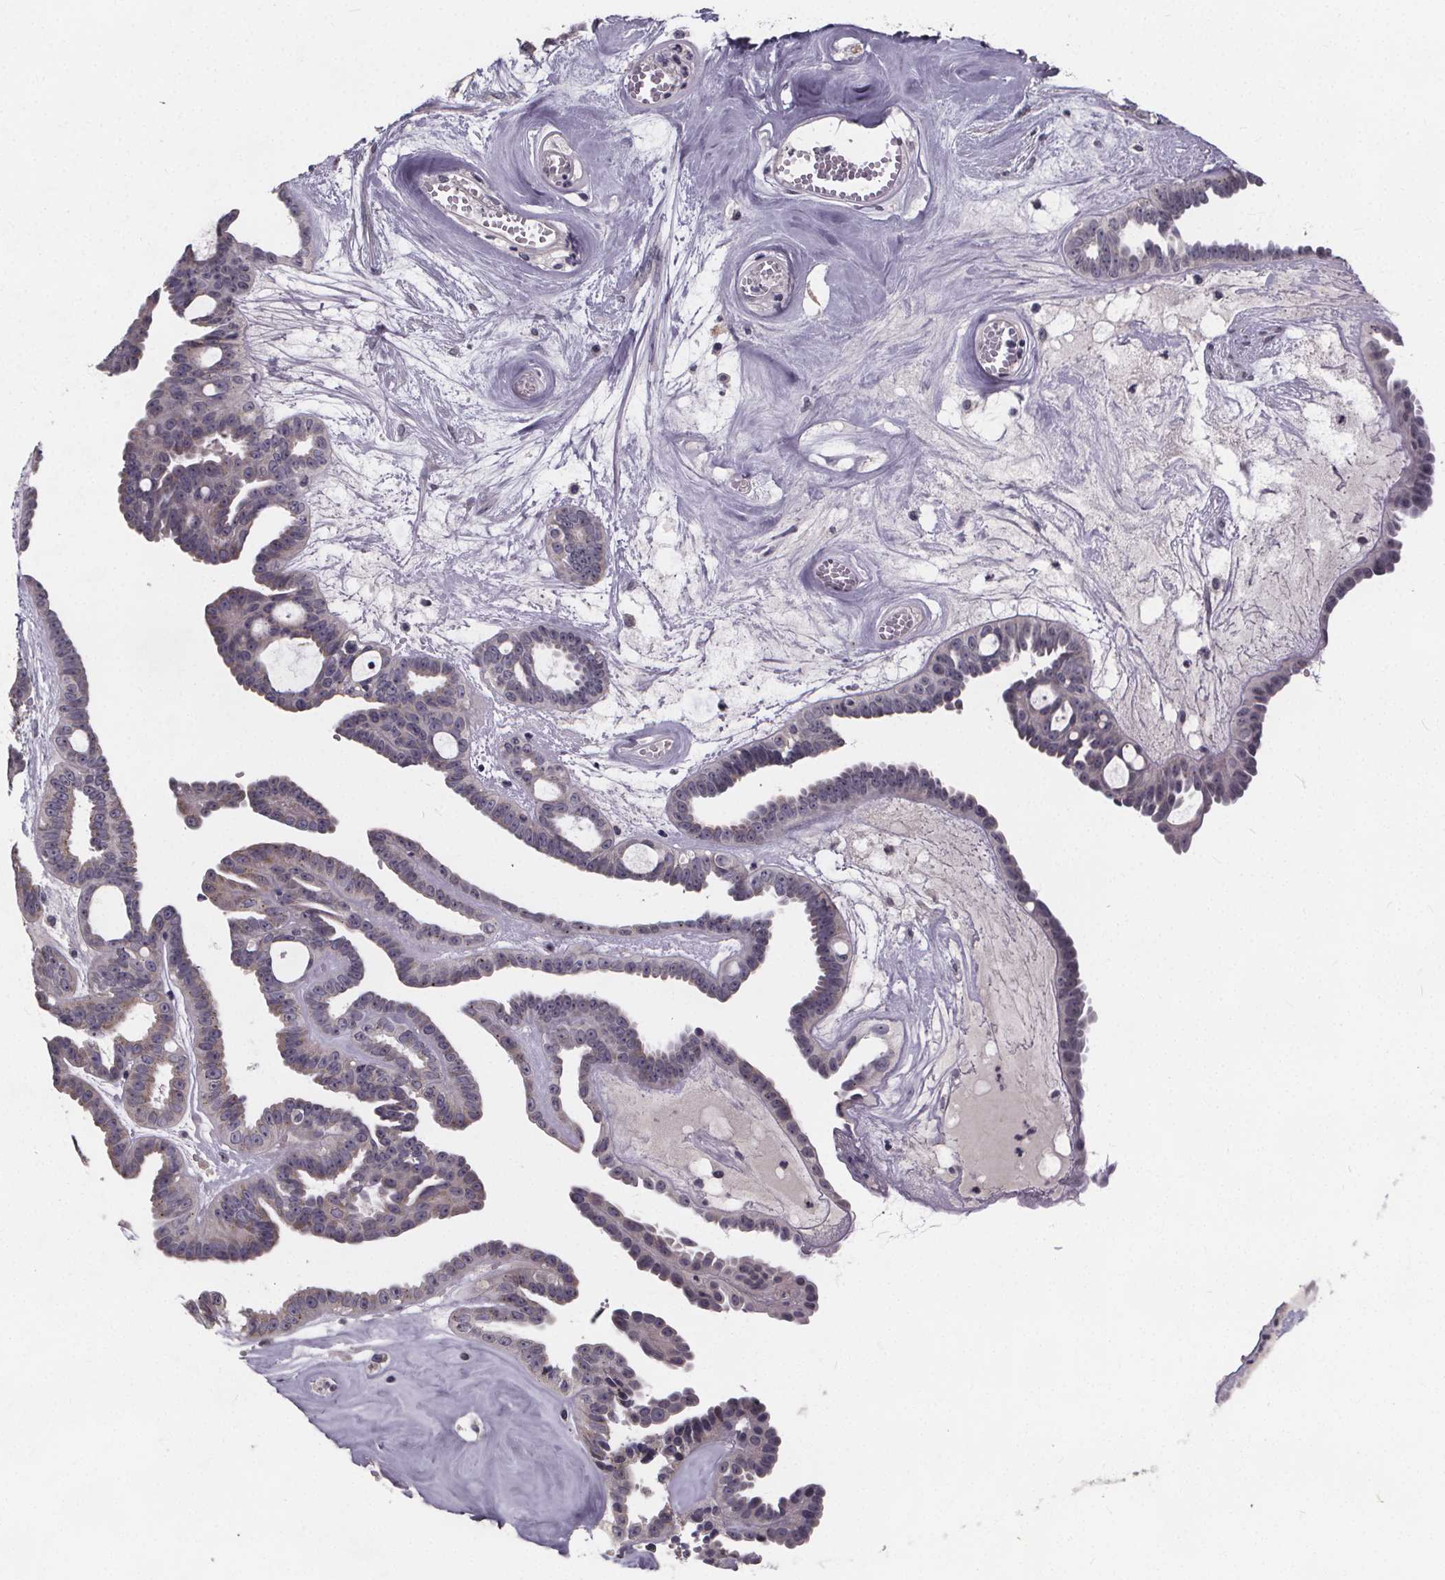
{"staining": {"intensity": "negative", "quantity": "none", "location": "none"}, "tissue": "ovarian cancer", "cell_type": "Tumor cells", "image_type": "cancer", "snomed": [{"axis": "morphology", "description": "Cystadenocarcinoma, serous, NOS"}, {"axis": "topography", "description": "Ovary"}], "caption": "High power microscopy histopathology image of an immunohistochemistry photomicrograph of ovarian cancer (serous cystadenocarcinoma), revealing no significant positivity in tumor cells.", "gene": "FAM181B", "patient": {"sex": "female", "age": 71}}